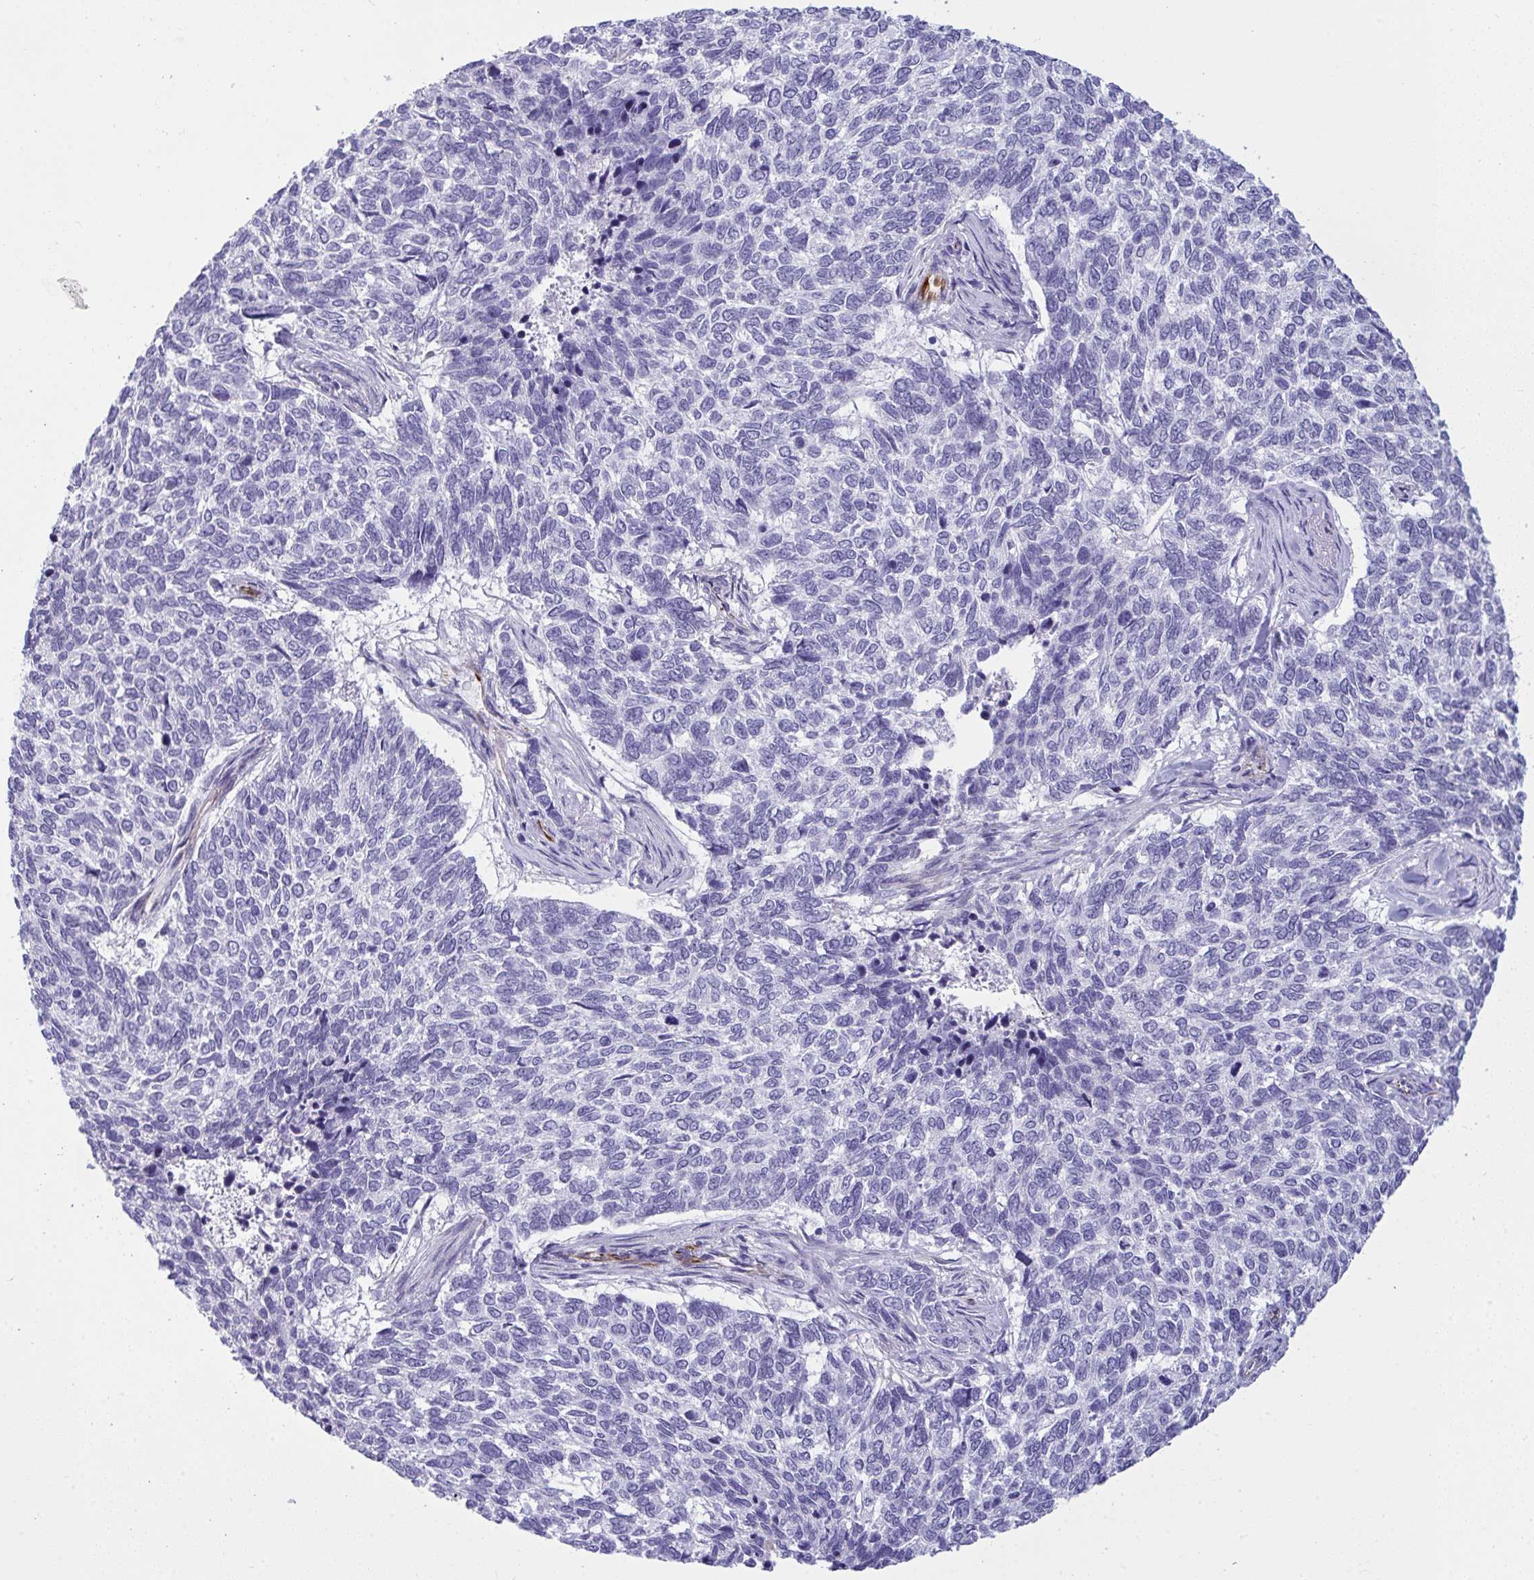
{"staining": {"intensity": "negative", "quantity": "none", "location": "none"}, "tissue": "skin cancer", "cell_type": "Tumor cells", "image_type": "cancer", "snomed": [{"axis": "morphology", "description": "Basal cell carcinoma"}, {"axis": "topography", "description": "Skin"}], "caption": "A high-resolution histopathology image shows IHC staining of skin cancer (basal cell carcinoma), which reveals no significant staining in tumor cells.", "gene": "SLC35B1", "patient": {"sex": "female", "age": 65}}